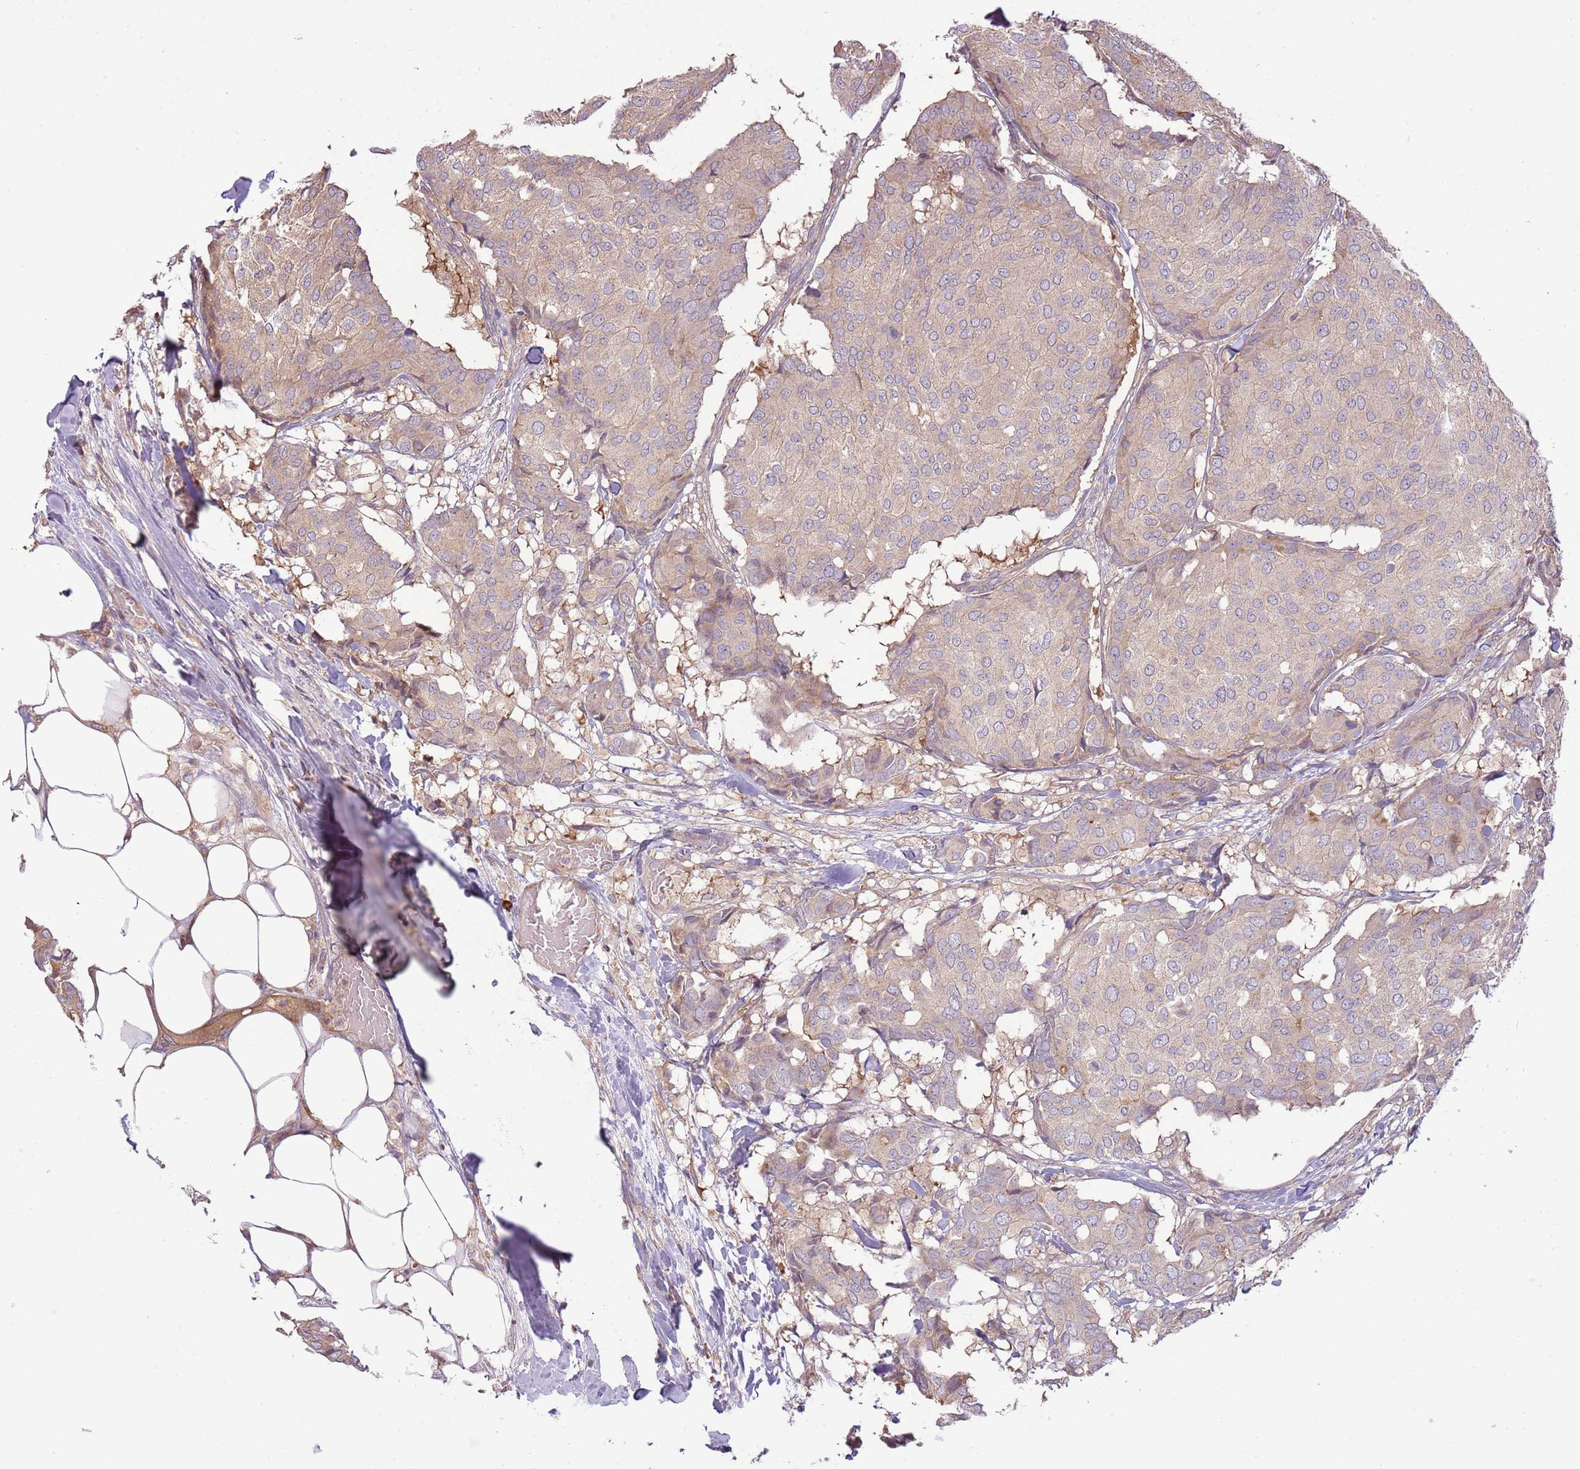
{"staining": {"intensity": "negative", "quantity": "none", "location": "none"}, "tissue": "breast cancer", "cell_type": "Tumor cells", "image_type": "cancer", "snomed": [{"axis": "morphology", "description": "Duct carcinoma"}, {"axis": "topography", "description": "Breast"}], "caption": "Human breast cancer stained for a protein using immunohistochemistry demonstrates no staining in tumor cells.", "gene": "RNF128", "patient": {"sex": "female", "age": 75}}